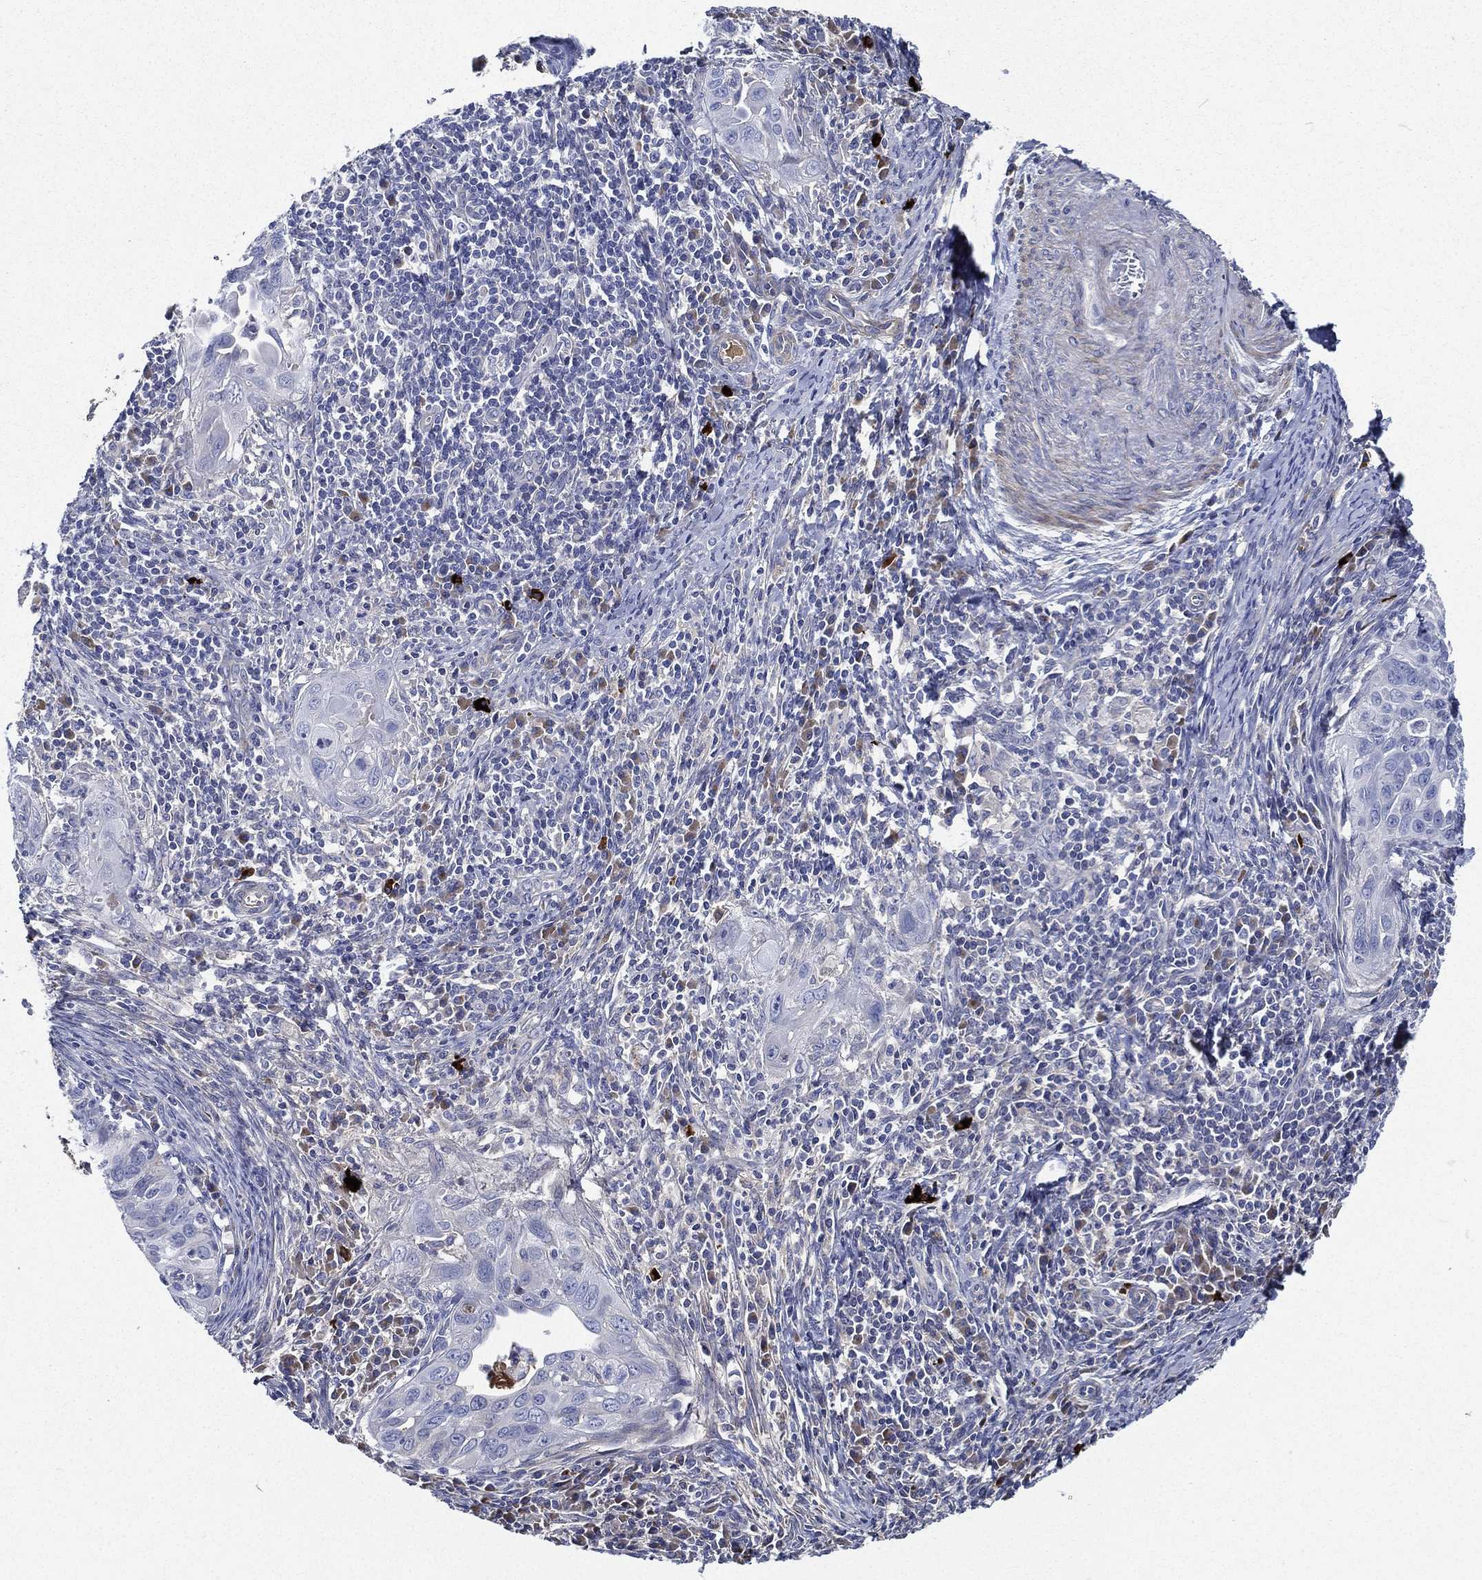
{"staining": {"intensity": "negative", "quantity": "none", "location": "none"}, "tissue": "cervical cancer", "cell_type": "Tumor cells", "image_type": "cancer", "snomed": [{"axis": "morphology", "description": "Squamous cell carcinoma, NOS"}, {"axis": "topography", "description": "Cervix"}], "caption": "An IHC histopathology image of cervical cancer (squamous cell carcinoma) is shown. There is no staining in tumor cells of cervical cancer (squamous cell carcinoma).", "gene": "TMPRSS11D", "patient": {"sex": "female", "age": 26}}